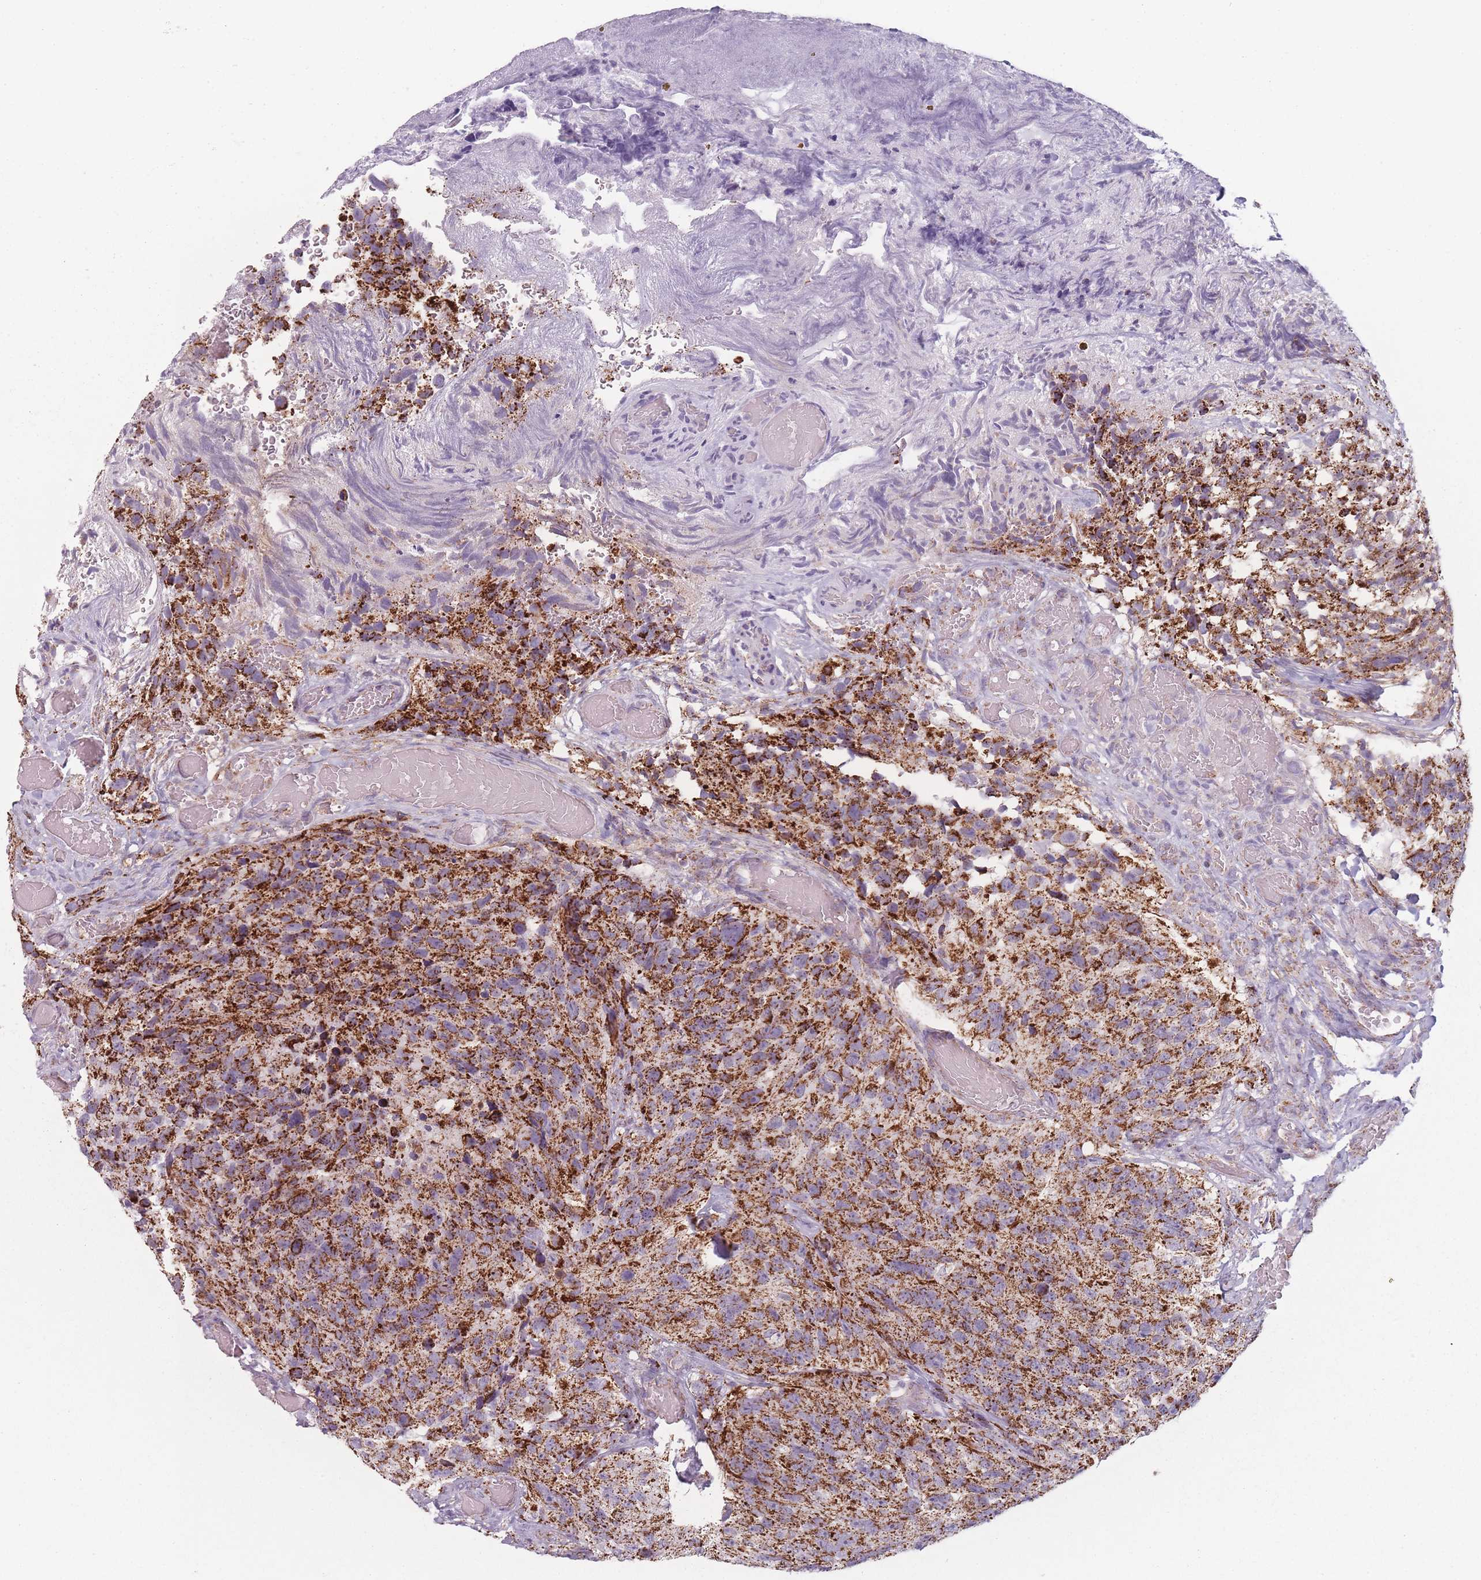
{"staining": {"intensity": "strong", "quantity": ">75%", "location": "cytoplasmic/membranous"}, "tissue": "glioma", "cell_type": "Tumor cells", "image_type": "cancer", "snomed": [{"axis": "morphology", "description": "Glioma, malignant, High grade"}, {"axis": "topography", "description": "Brain"}], "caption": "The image shows a brown stain indicating the presence of a protein in the cytoplasmic/membranous of tumor cells in glioma.", "gene": "DCHS1", "patient": {"sex": "male", "age": 69}}